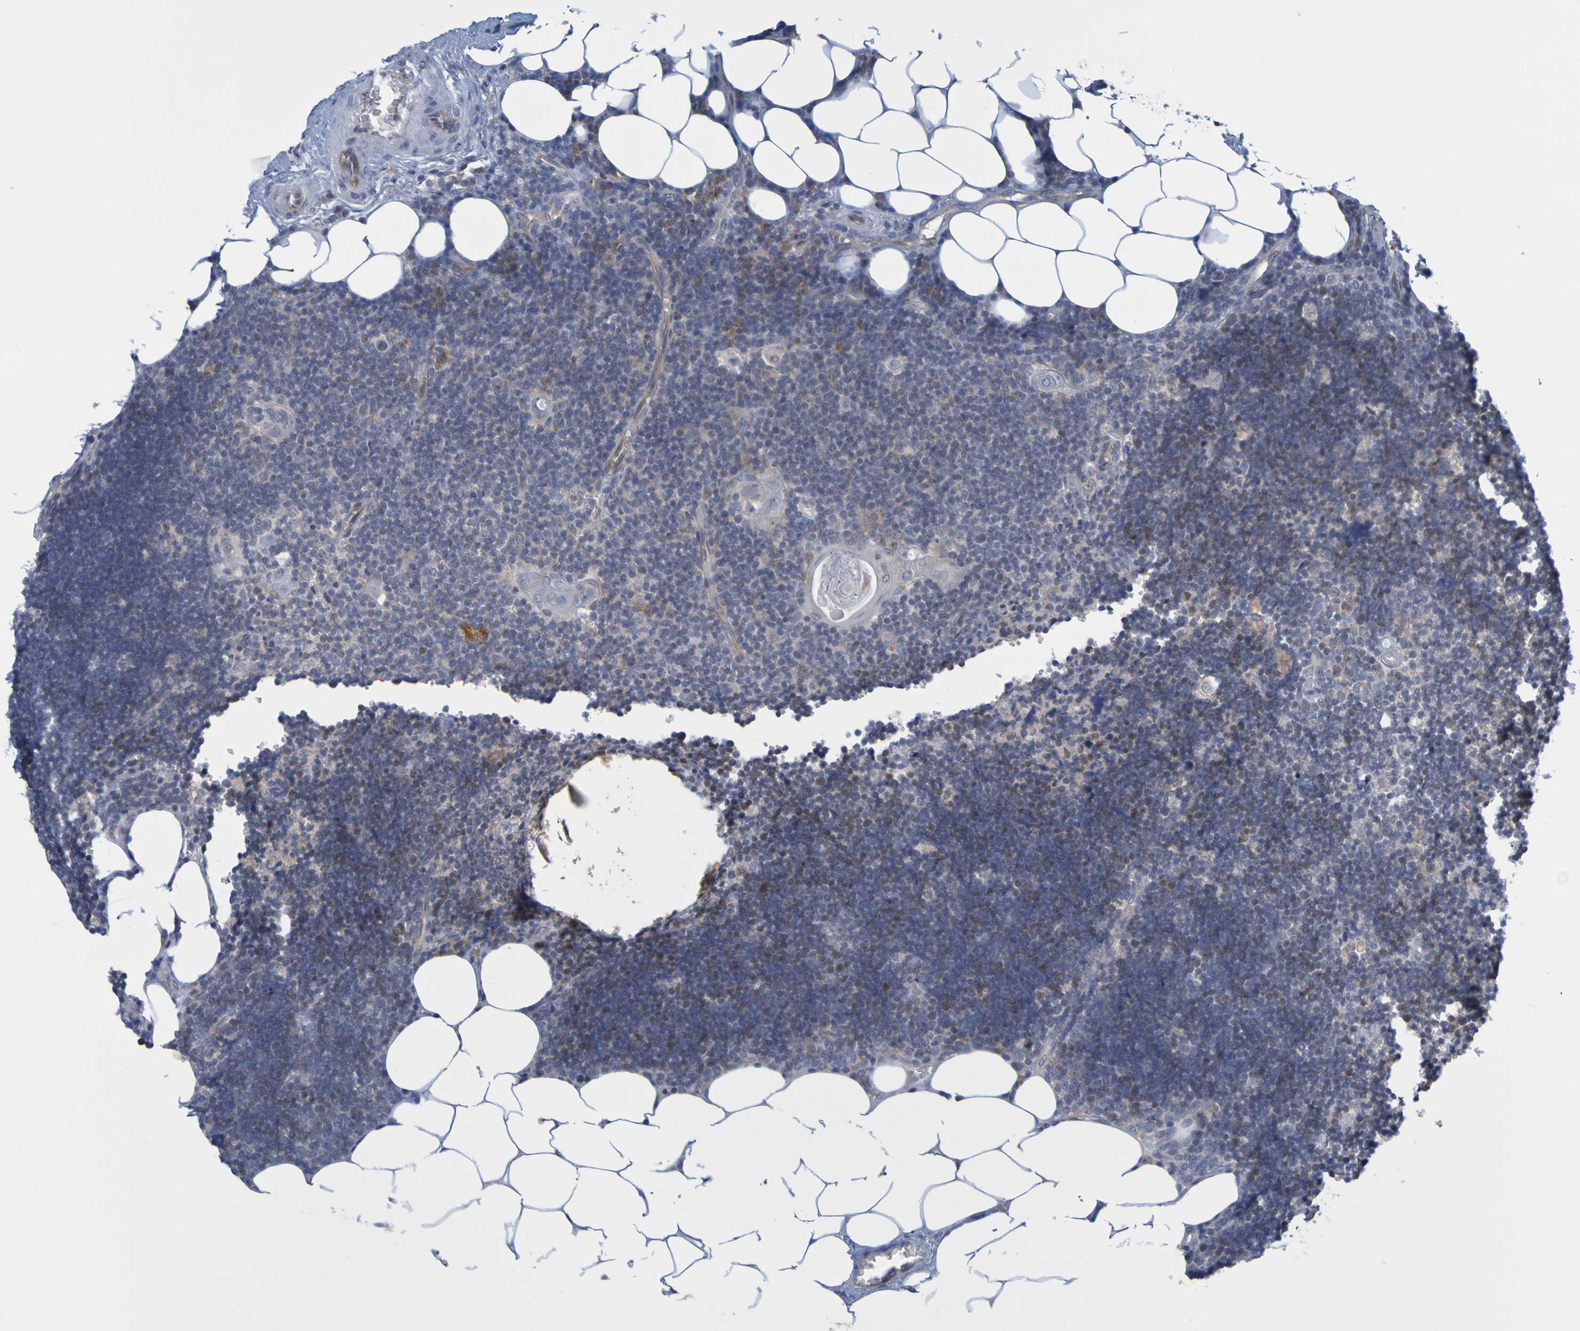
{"staining": {"intensity": "moderate", "quantity": "25%-75%", "location": "cytoplasmic/membranous"}, "tissue": "lymph node", "cell_type": "Germinal center cells", "image_type": "normal", "snomed": [{"axis": "morphology", "description": "Normal tissue, NOS"}, {"axis": "topography", "description": "Lymph node"}], "caption": "Protein positivity by immunohistochemistry (IHC) exhibits moderate cytoplasmic/membranous positivity in approximately 25%-75% of germinal center cells in benign lymph node. The protein of interest is stained brown, and the nuclei are stained in blue (DAB (3,3'-diaminobenzidine) IHC with brightfield microscopy, high magnification).", "gene": "MOGS", "patient": {"sex": "male", "age": 33}}